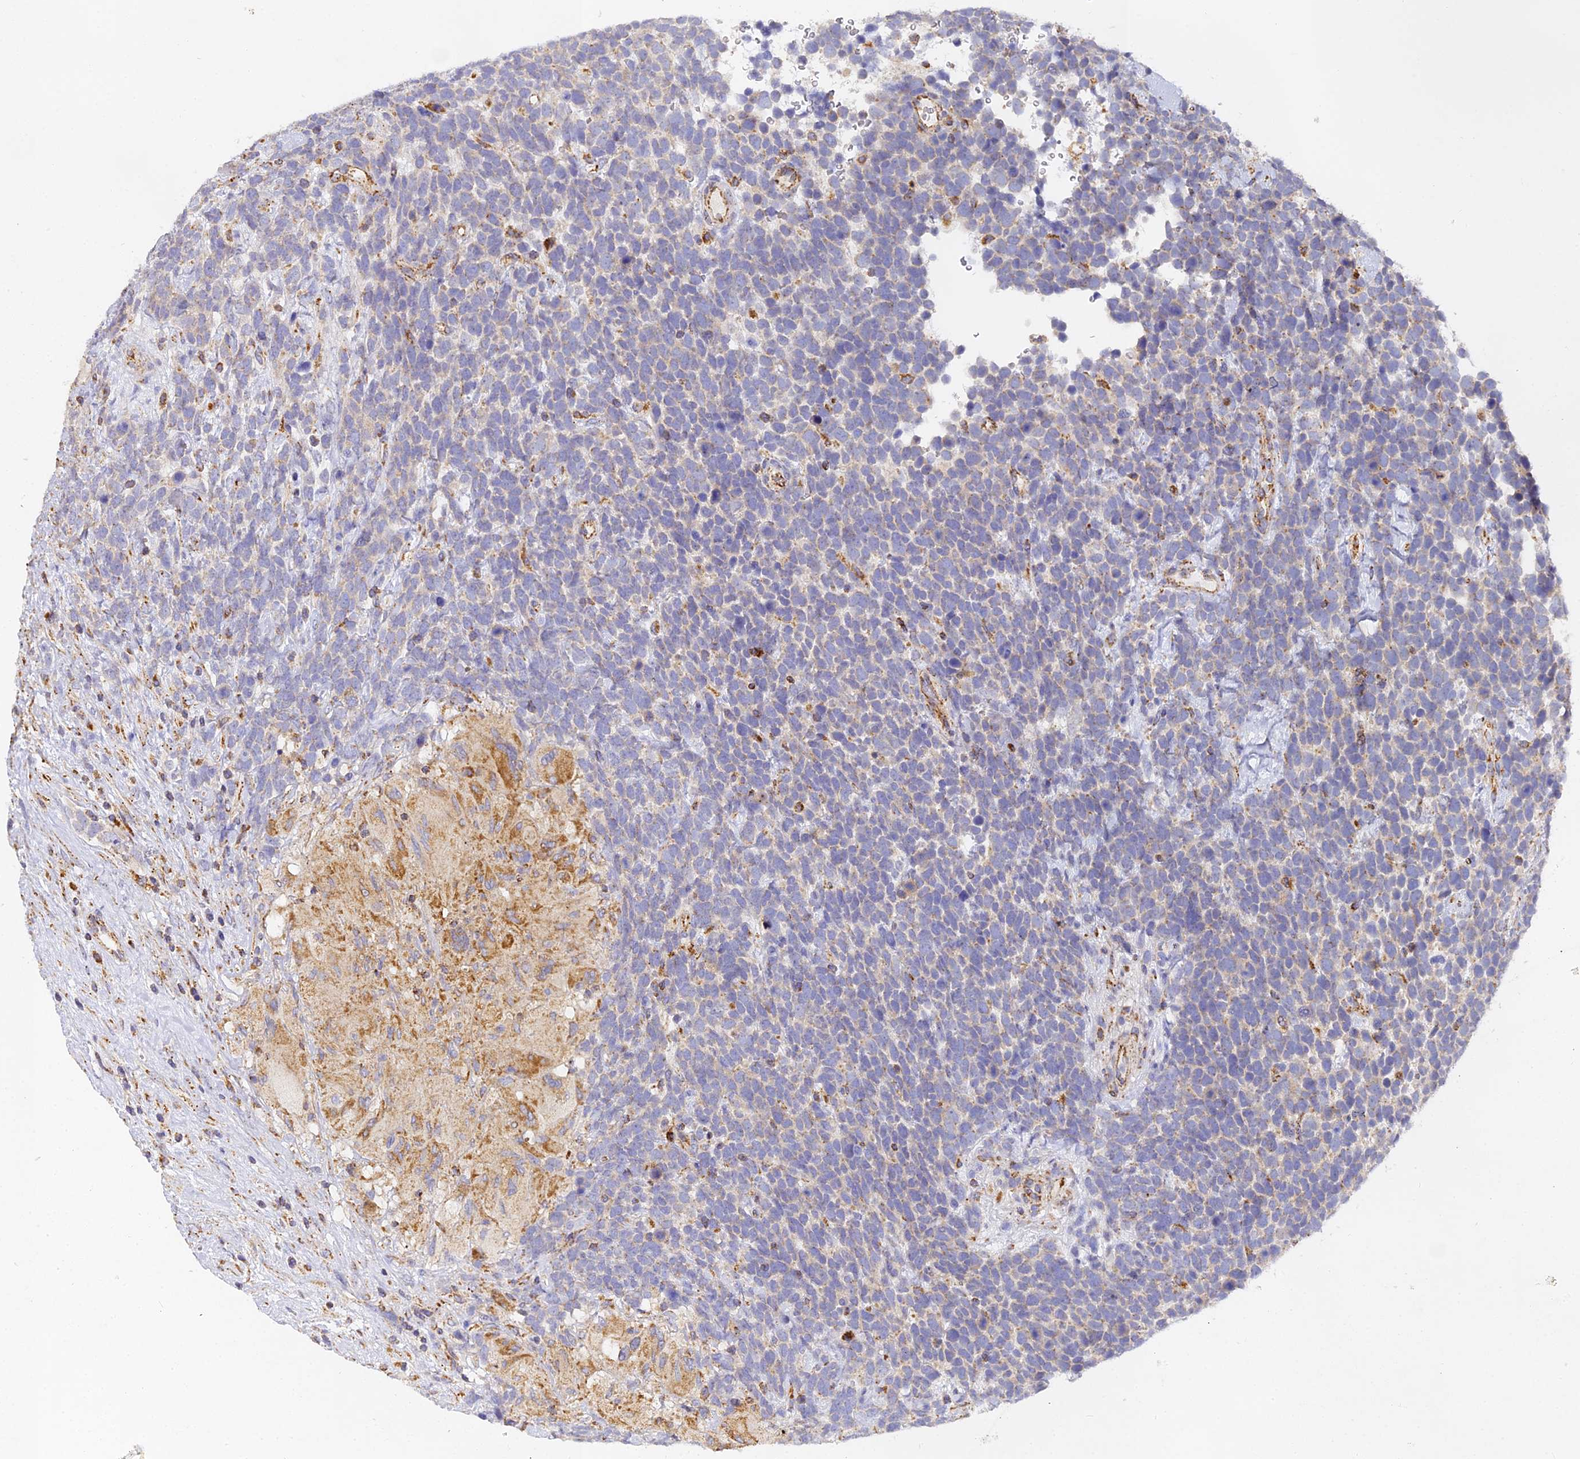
{"staining": {"intensity": "negative", "quantity": "none", "location": "none"}, "tissue": "urothelial cancer", "cell_type": "Tumor cells", "image_type": "cancer", "snomed": [{"axis": "morphology", "description": "Urothelial carcinoma, High grade"}, {"axis": "topography", "description": "Urinary bladder"}], "caption": "Immunohistochemical staining of human high-grade urothelial carcinoma displays no significant expression in tumor cells.", "gene": "DONSON", "patient": {"sex": "female", "age": 82}}